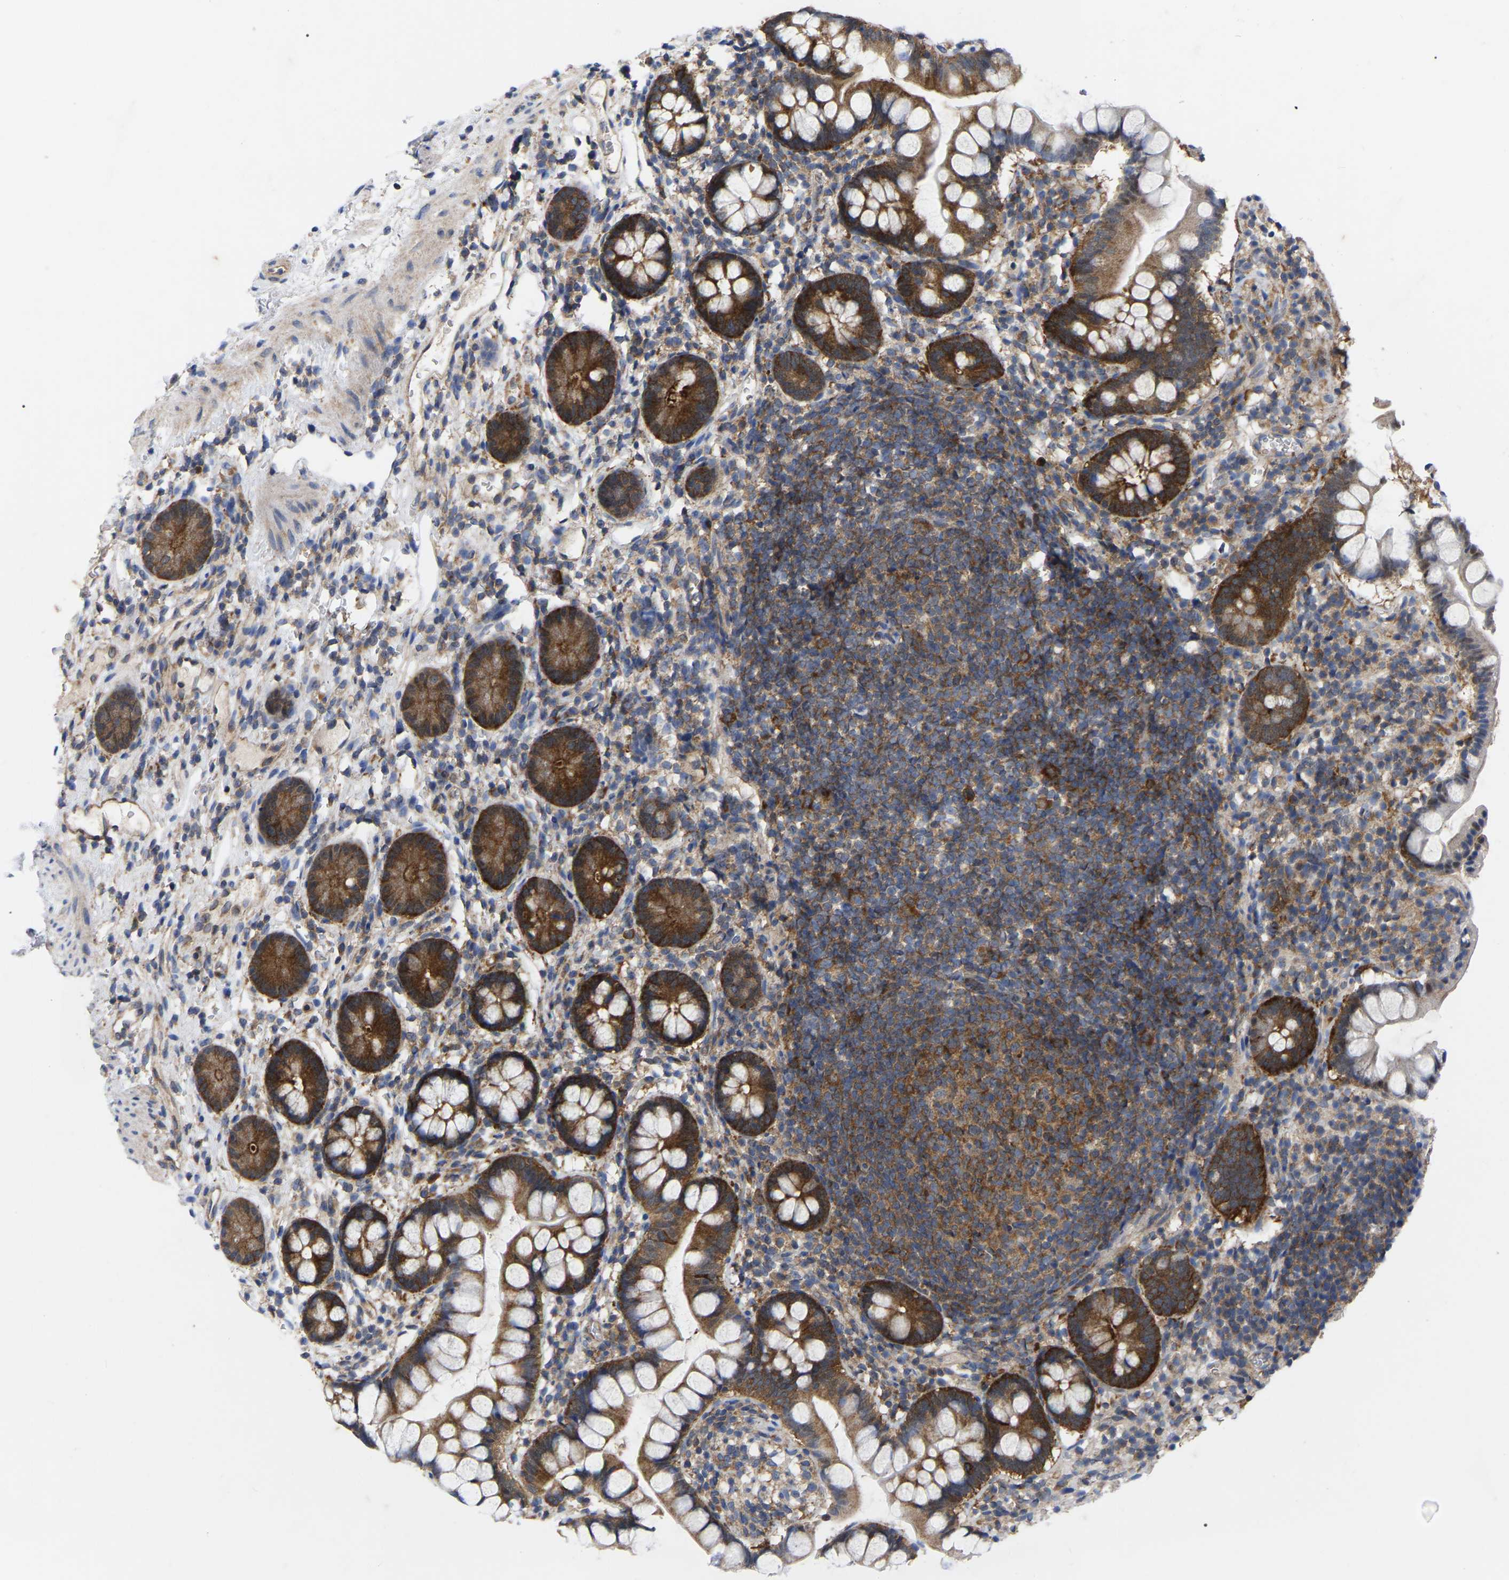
{"staining": {"intensity": "moderate", "quantity": ">75%", "location": "cytoplasmic/membranous"}, "tissue": "small intestine", "cell_type": "Glandular cells", "image_type": "normal", "snomed": [{"axis": "morphology", "description": "Normal tissue, NOS"}, {"axis": "topography", "description": "Small intestine"}], "caption": "Immunohistochemical staining of normal human small intestine exhibits >75% levels of moderate cytoplasmic/membranous protein staining in approximately >75% of glandular cells. Nuclei are stained in blue.", "gene": "TCP1", "patient": {"sex": "female", "age": 84}}